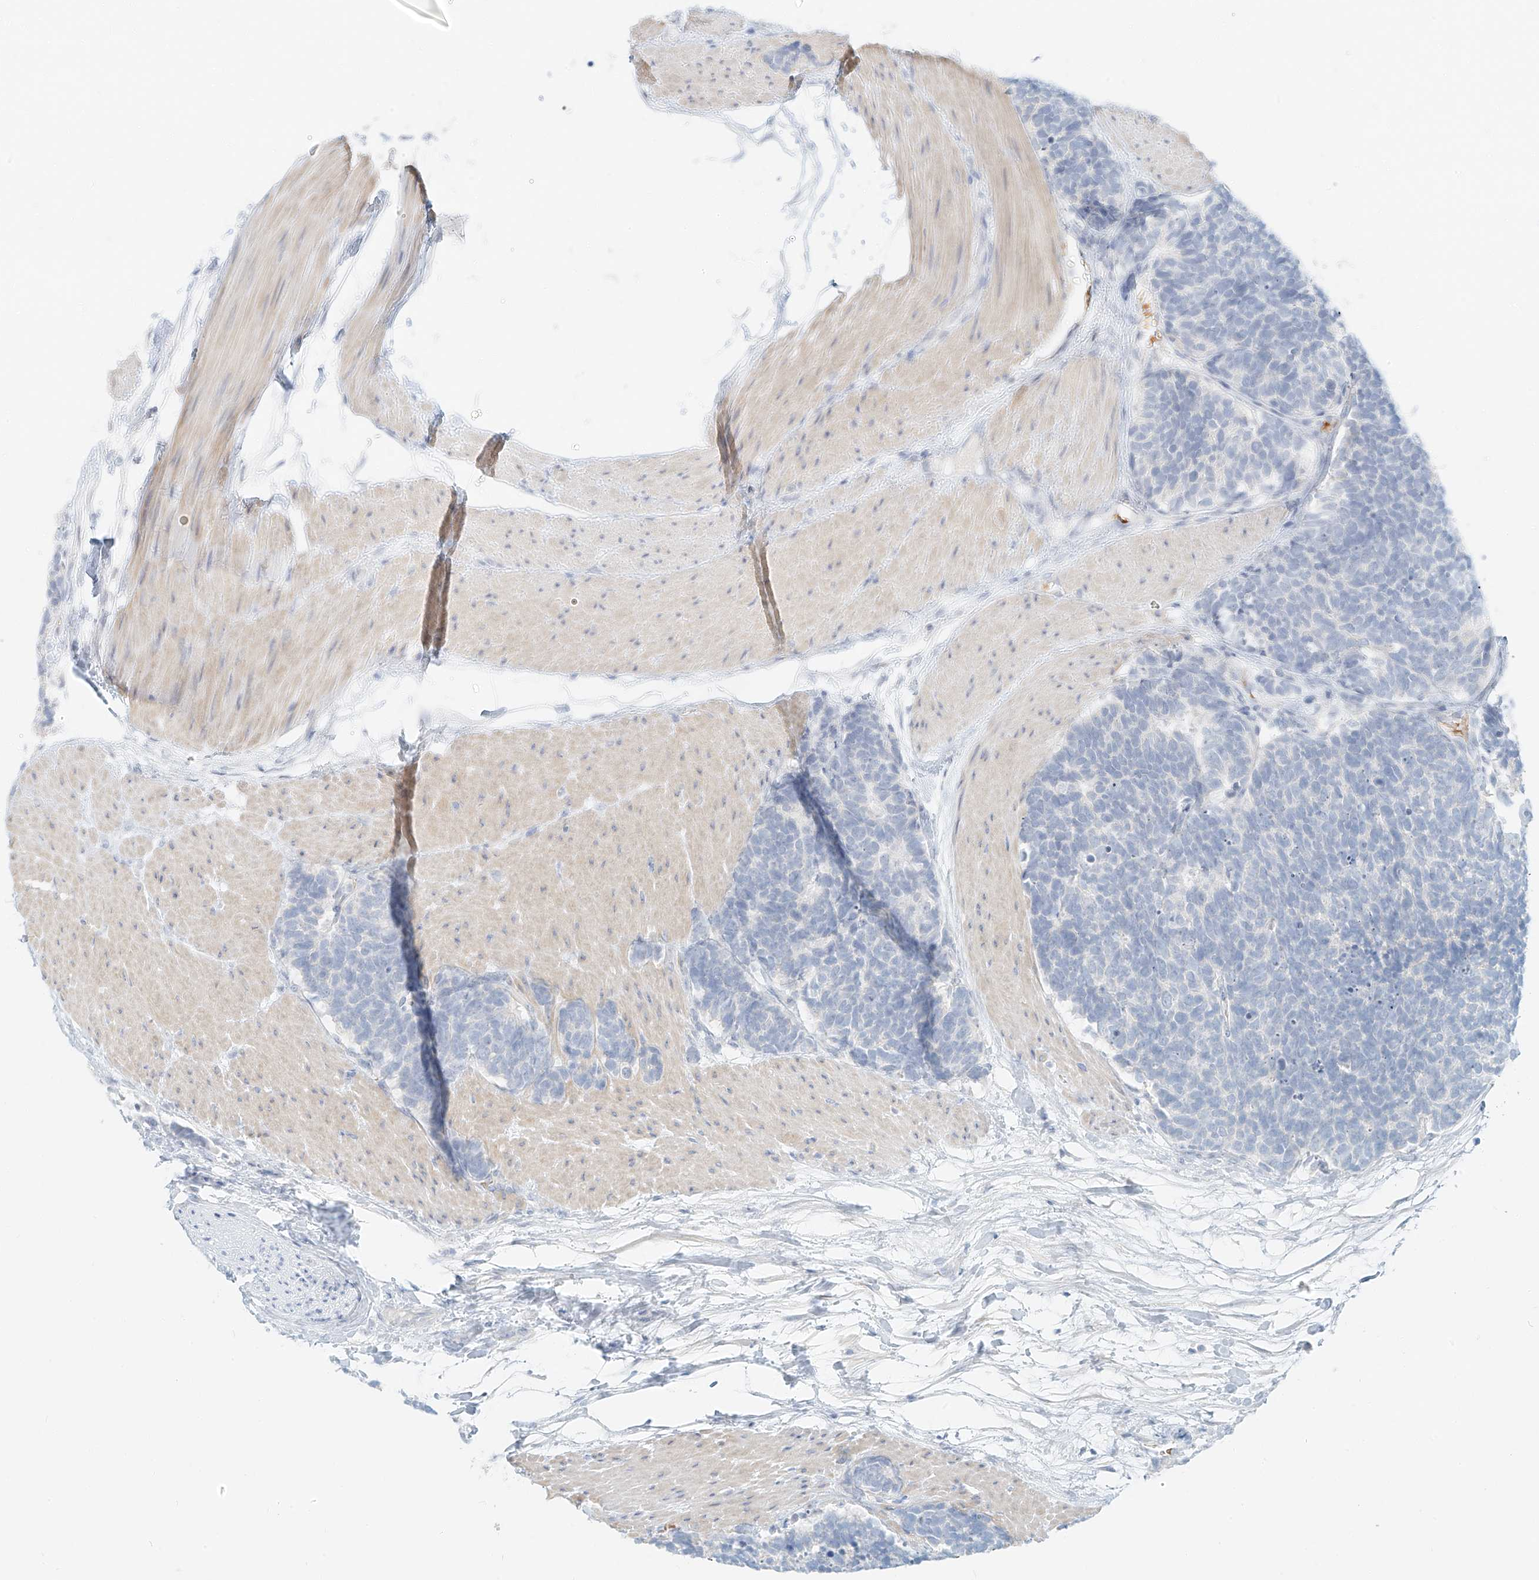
{"staining": {"intensity": "negative", "quantity": "none", "location": "none"}, "tissue": "carcinoid", "cell_type": "Tumor cells", "image_type": "cancer", "snomed": [{"axis": "morphology", "description": "Carcinoma, NOS"}, {"axis": "morphology", "description": "Carcinoid, malignant, NOS"}, {"axis": "topography", "description": "Urinary bladder"}], "caption": "Carcinoid was stained to show a protein in brown. There is no significant expression in tumor cells.", "gene": "PGC", "patient": {"sex": "male", "age": 57}}